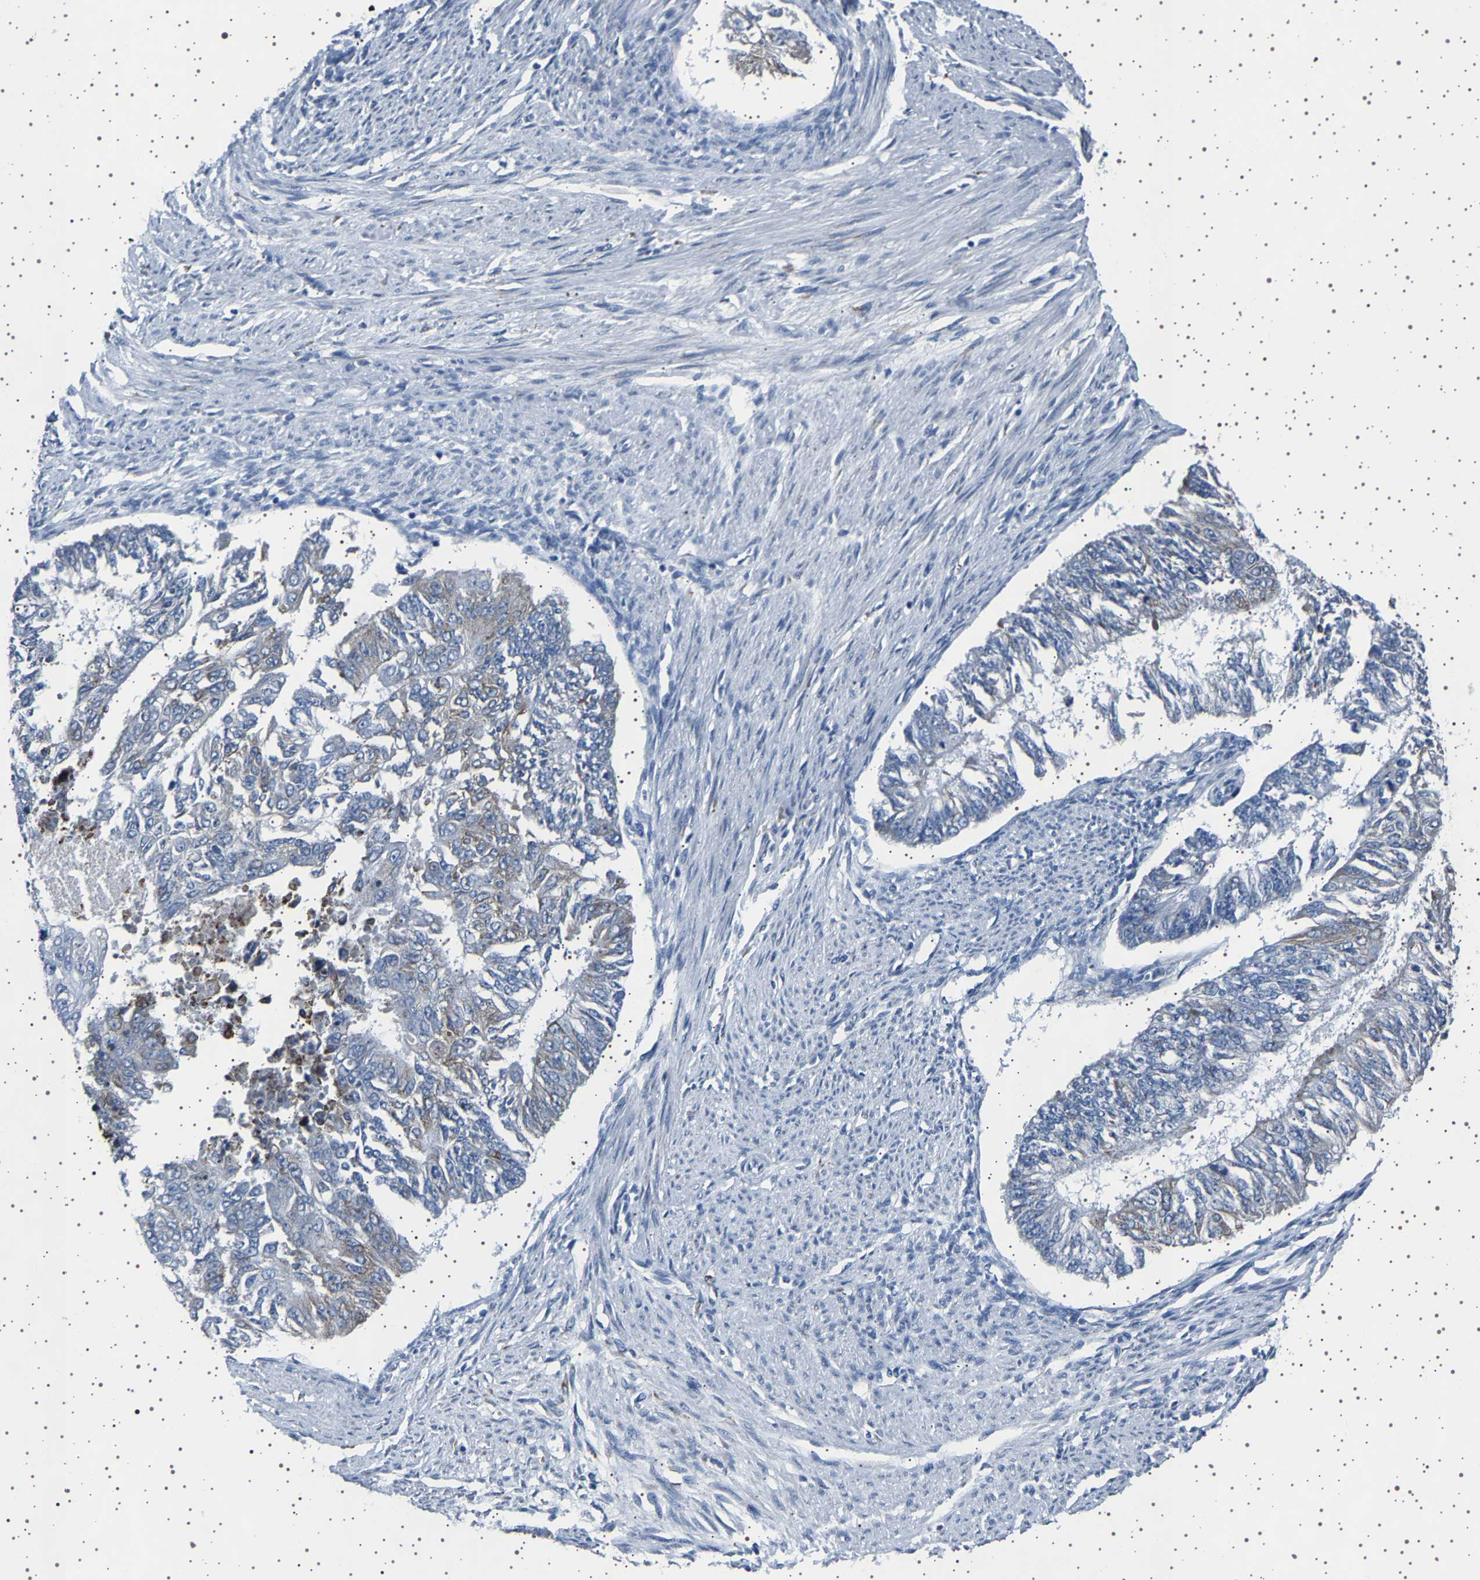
{"staining": {"intensity": "weak", "quantity": "<25%", "location": "cytoplasmic/membranous"}, "tissue": "endometrial cancer", "cell_type": "Tumor cells", "image_type": "cancer", "snomed": [{"axis": "morphology", "description": "Adenocarcinoma, NOS"}, {"axis": "topography", "description": "Endometrium"}], "caption": "Immunohistochemical staining of endometrial cancer (adenocarcinoma) demonstrates no significant staining in tumor cells. (Brightfield microscopy of DAB (3,3'-diaminobenzidine) IHC at high magnification).", "gene": "FTCD", "patient": {"sex": "female", "age": 32}}